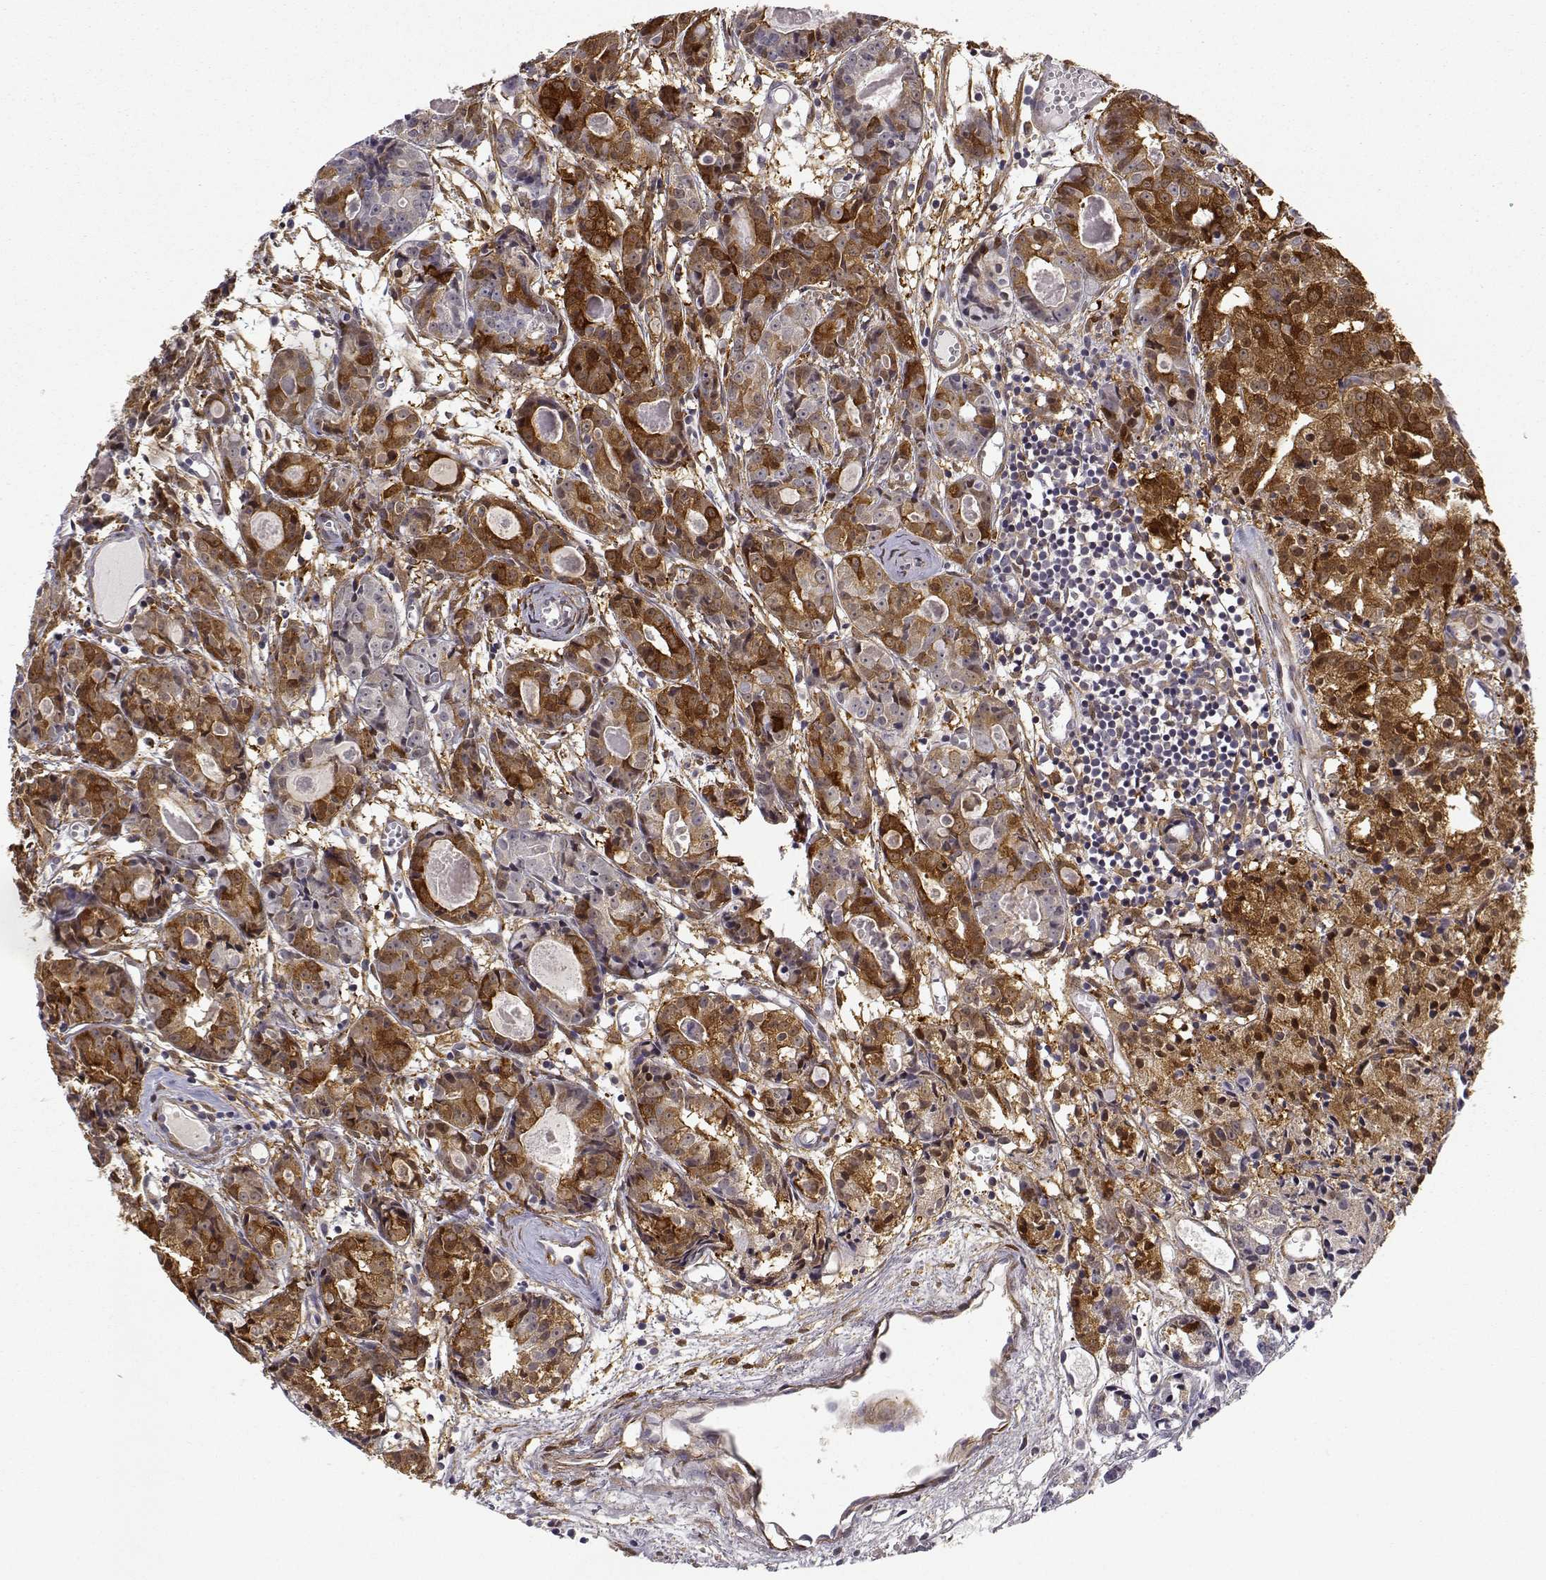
{"staining": {"intensity": "strong", "quantity": ">75%", "location": "cytoplasmic/membranous"}, "tissue": "prostate cancer", "cell_type": "Tumor cells", "image_type": "cancer", "snomed": [{"axis": "morphology", "description": "Adenocarcinoma, Medium grade"}, {"axis": "topography", "description": "Prostate"}], "caption": "Medium-grade adenocarcinoma (prostate) was stained to show a protein in brown. There is high levels of strong cytoplasmic/membranous staining in about >75% of tumor cells. (DAB IHC with brightfield microscopy, high magnification).", "gene": "PHGDH", "patient": {"sex": "male", "age": 74}}